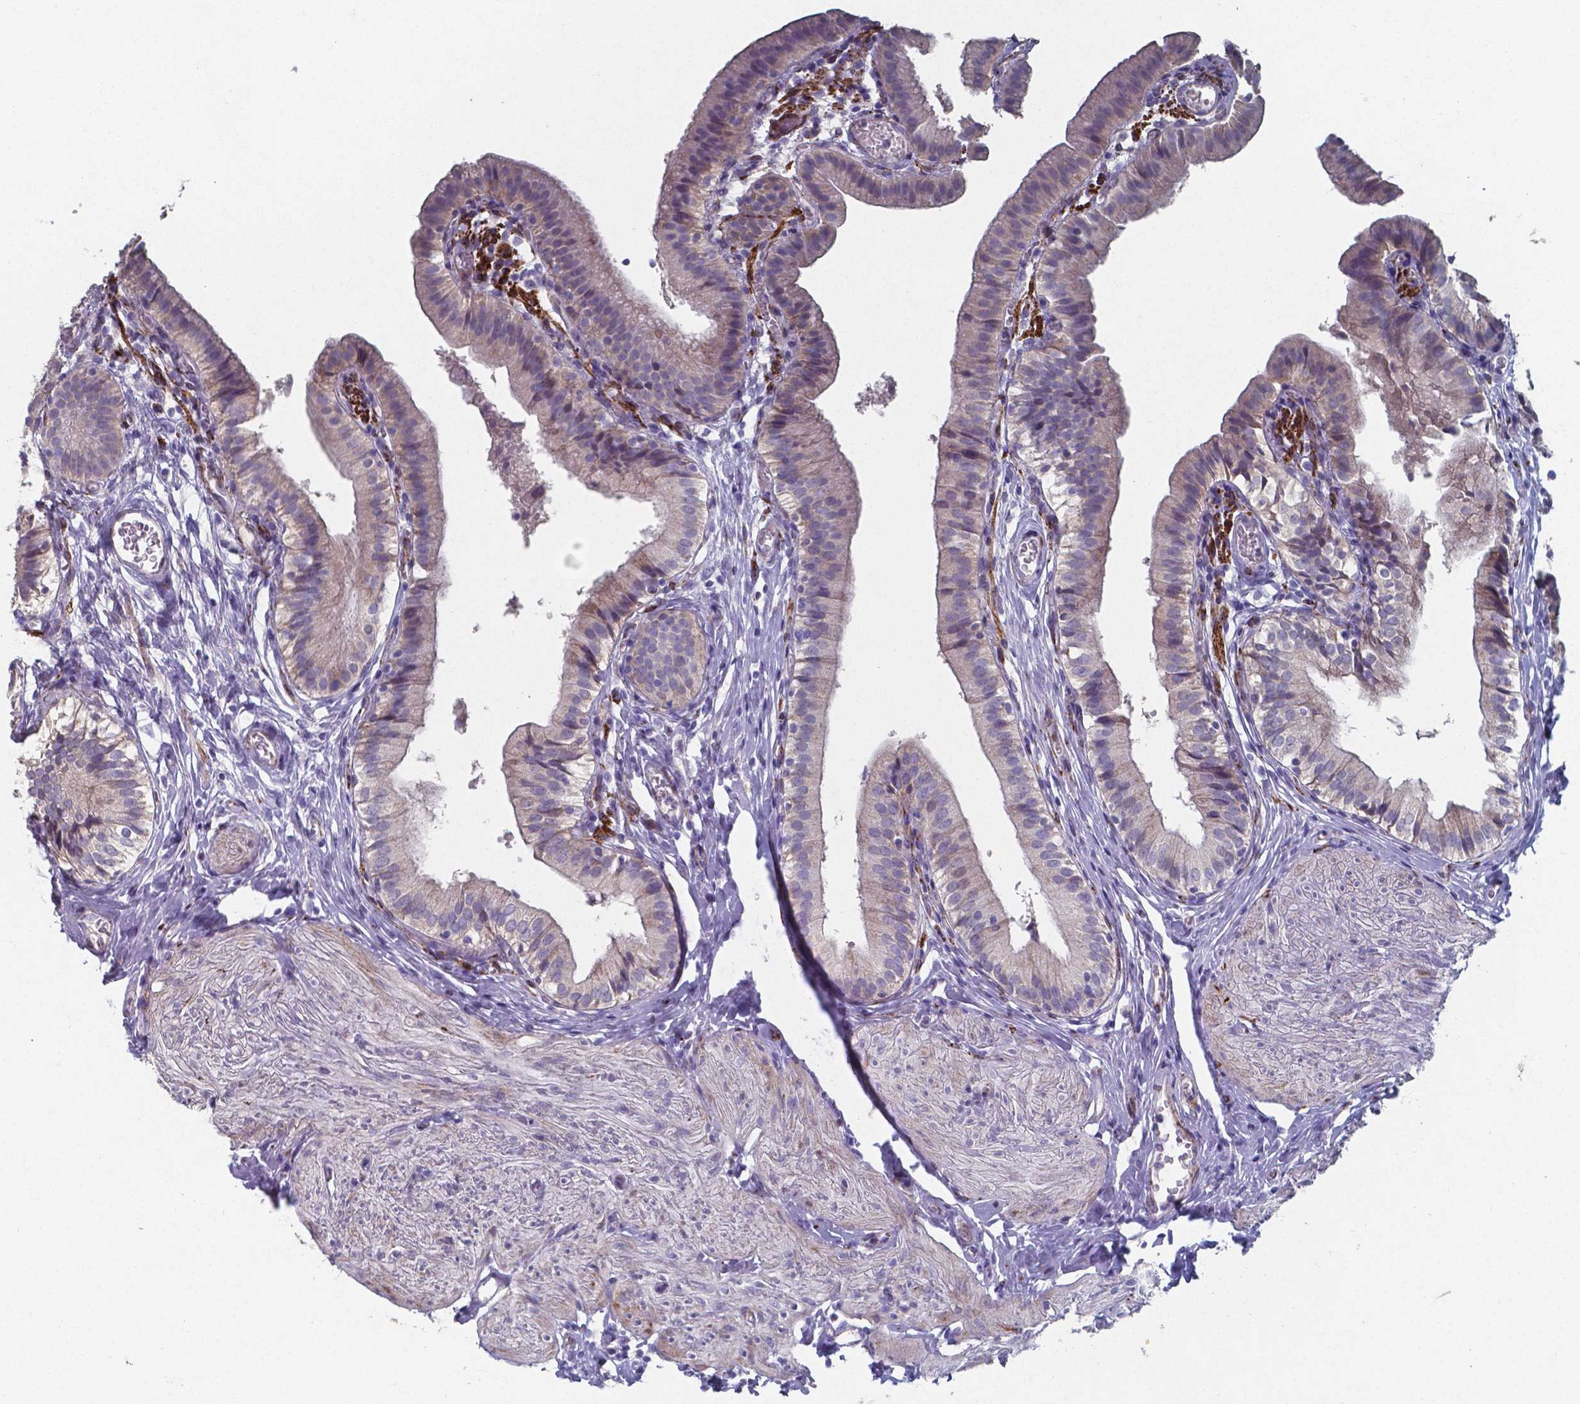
{"staining": {"intensity": "negative", "quantity": "none", "location": "none"}, "tissue": "gallbladder", "cell_type": "Glandular cells", "image_type": "normal", "snomed": [{"axis": "morphology", "description": "Normal tissue, NOS"}, {"axis": "topography", "description": "Gallbladder"}, {"axis": "topography", "description": "Peripheral nerve tissue"}], "caption": "Immunohistochemistry (IHC) of benign human gallbladder shows no staining in glandular cells. The staining was performed using DAB (3,3'-diaminobenzidine) to visualize the protein expression in brown, while the nuclei were stained in blue with hematoxylin (Magnification: 20x).", "gene": "PLA2R1", "patient": {"sex": "male", "age": 17}}